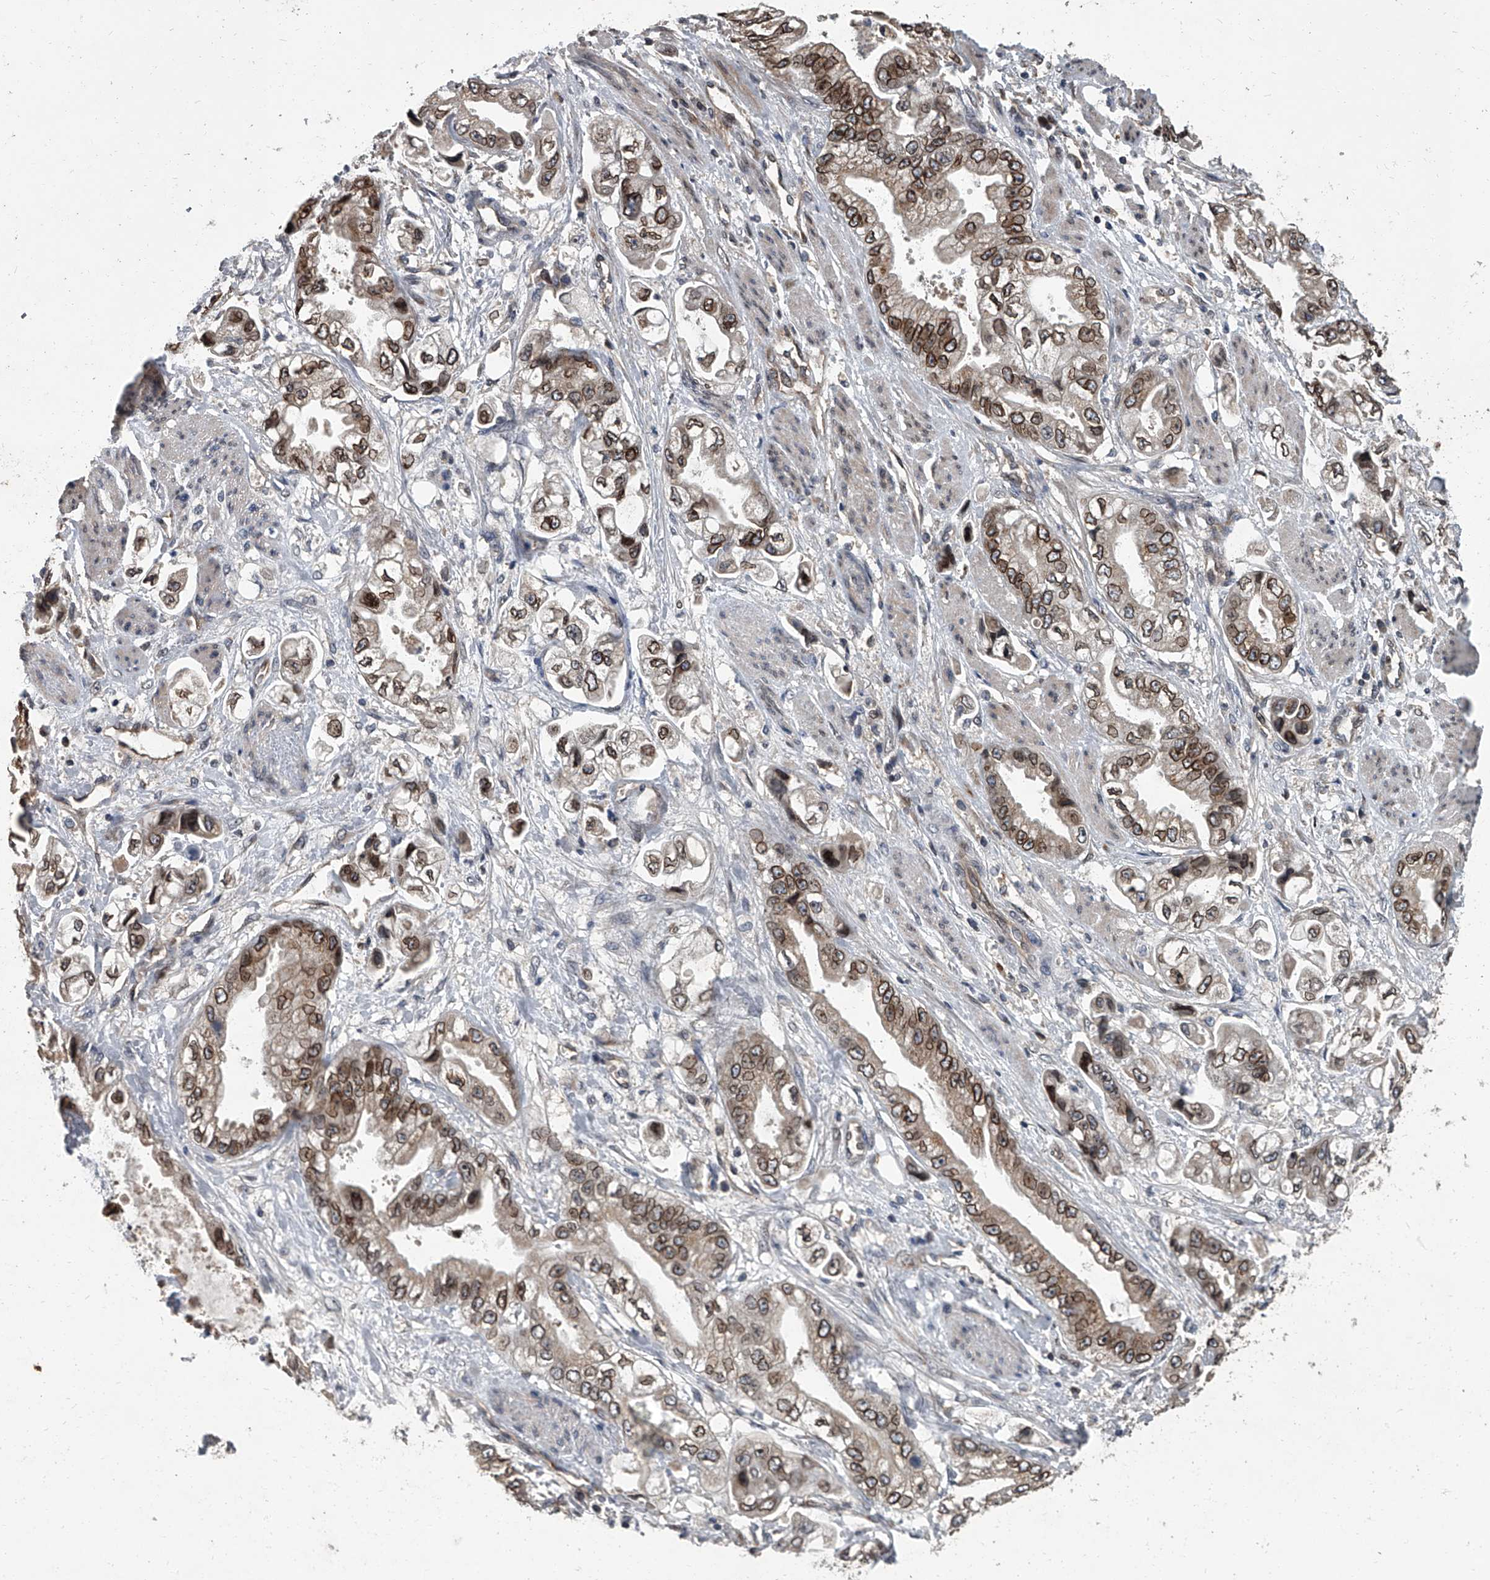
{"staining": {"intensity": "moderate", "quantity": ">75%", "location": "cytoplasmic/membranous,nuclear"}, "tissue": "stomach cancer", "cell_type": "Tumor cells", "image_type": "cancer", "snomed": [{"axis": "morphology", "description": "Adenocarcinoma, NOS"}, {"axis": "topography", "description": "Stomach"}], "caption": "Protein staining reveals moderate cytoplasmic/membranous and nuclear positivity in approximately >75% of tumor cells in adenocarcinoma (stomach).", "gene": "LRRC8C", "patient": {"sex": "male", "age": 62}}